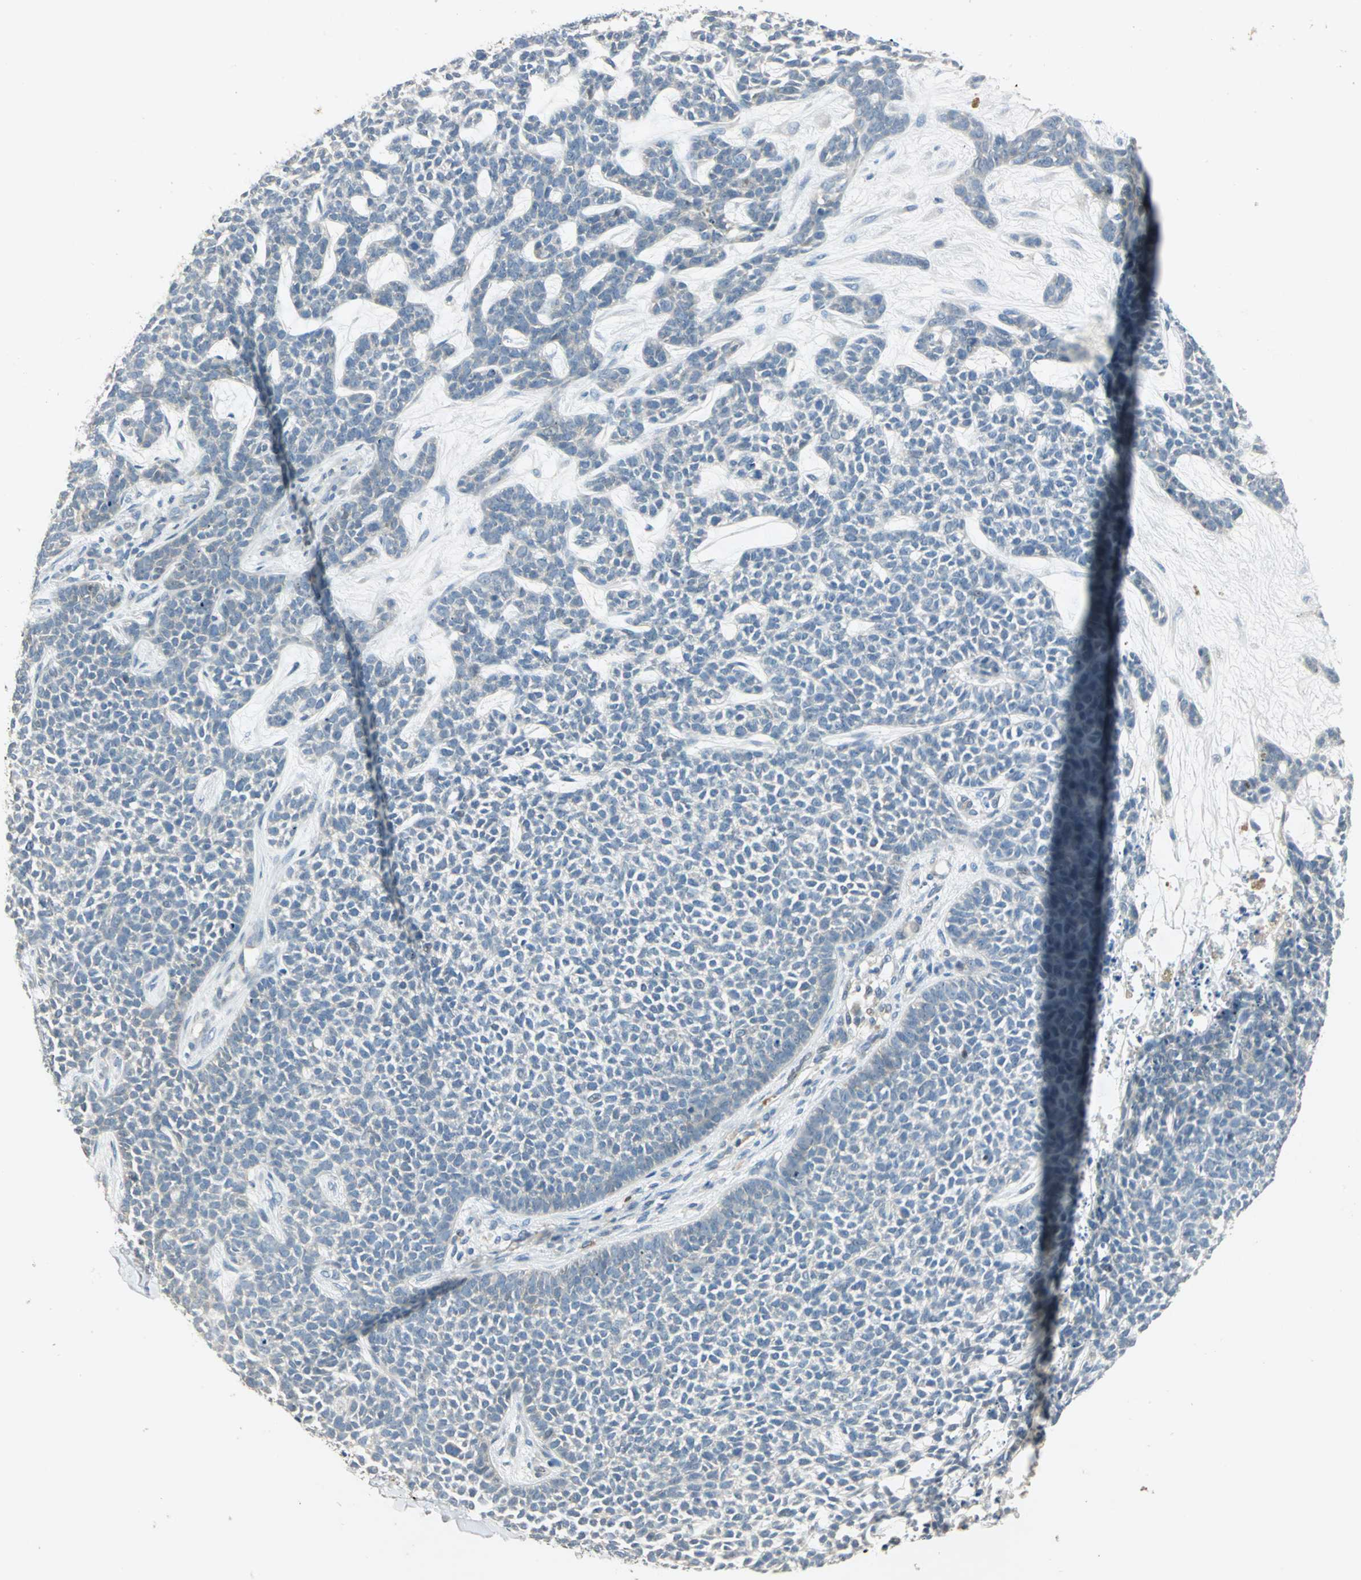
{"staining": {"intensity": "negative", "quantity": "none", "location": "none"}, "tissue": "skin cancer", "cell_type": "Tumor cells", "image_type": "cancer", "snomed": [{"axis": "morphology", "description": "Basal cell carcinoma"}, {"axis": "topography", "description": "Skin"}], "caption": "Immunohistochemistry photomicrograph of skin cancer stained for a protein (brown), which shows no positivity in tumor cells. (Brightfield microscopy of DAB immunohistochemistry at high magnification).", "gene": "PROC", "patient": {"sex": "female", "age": 84}}